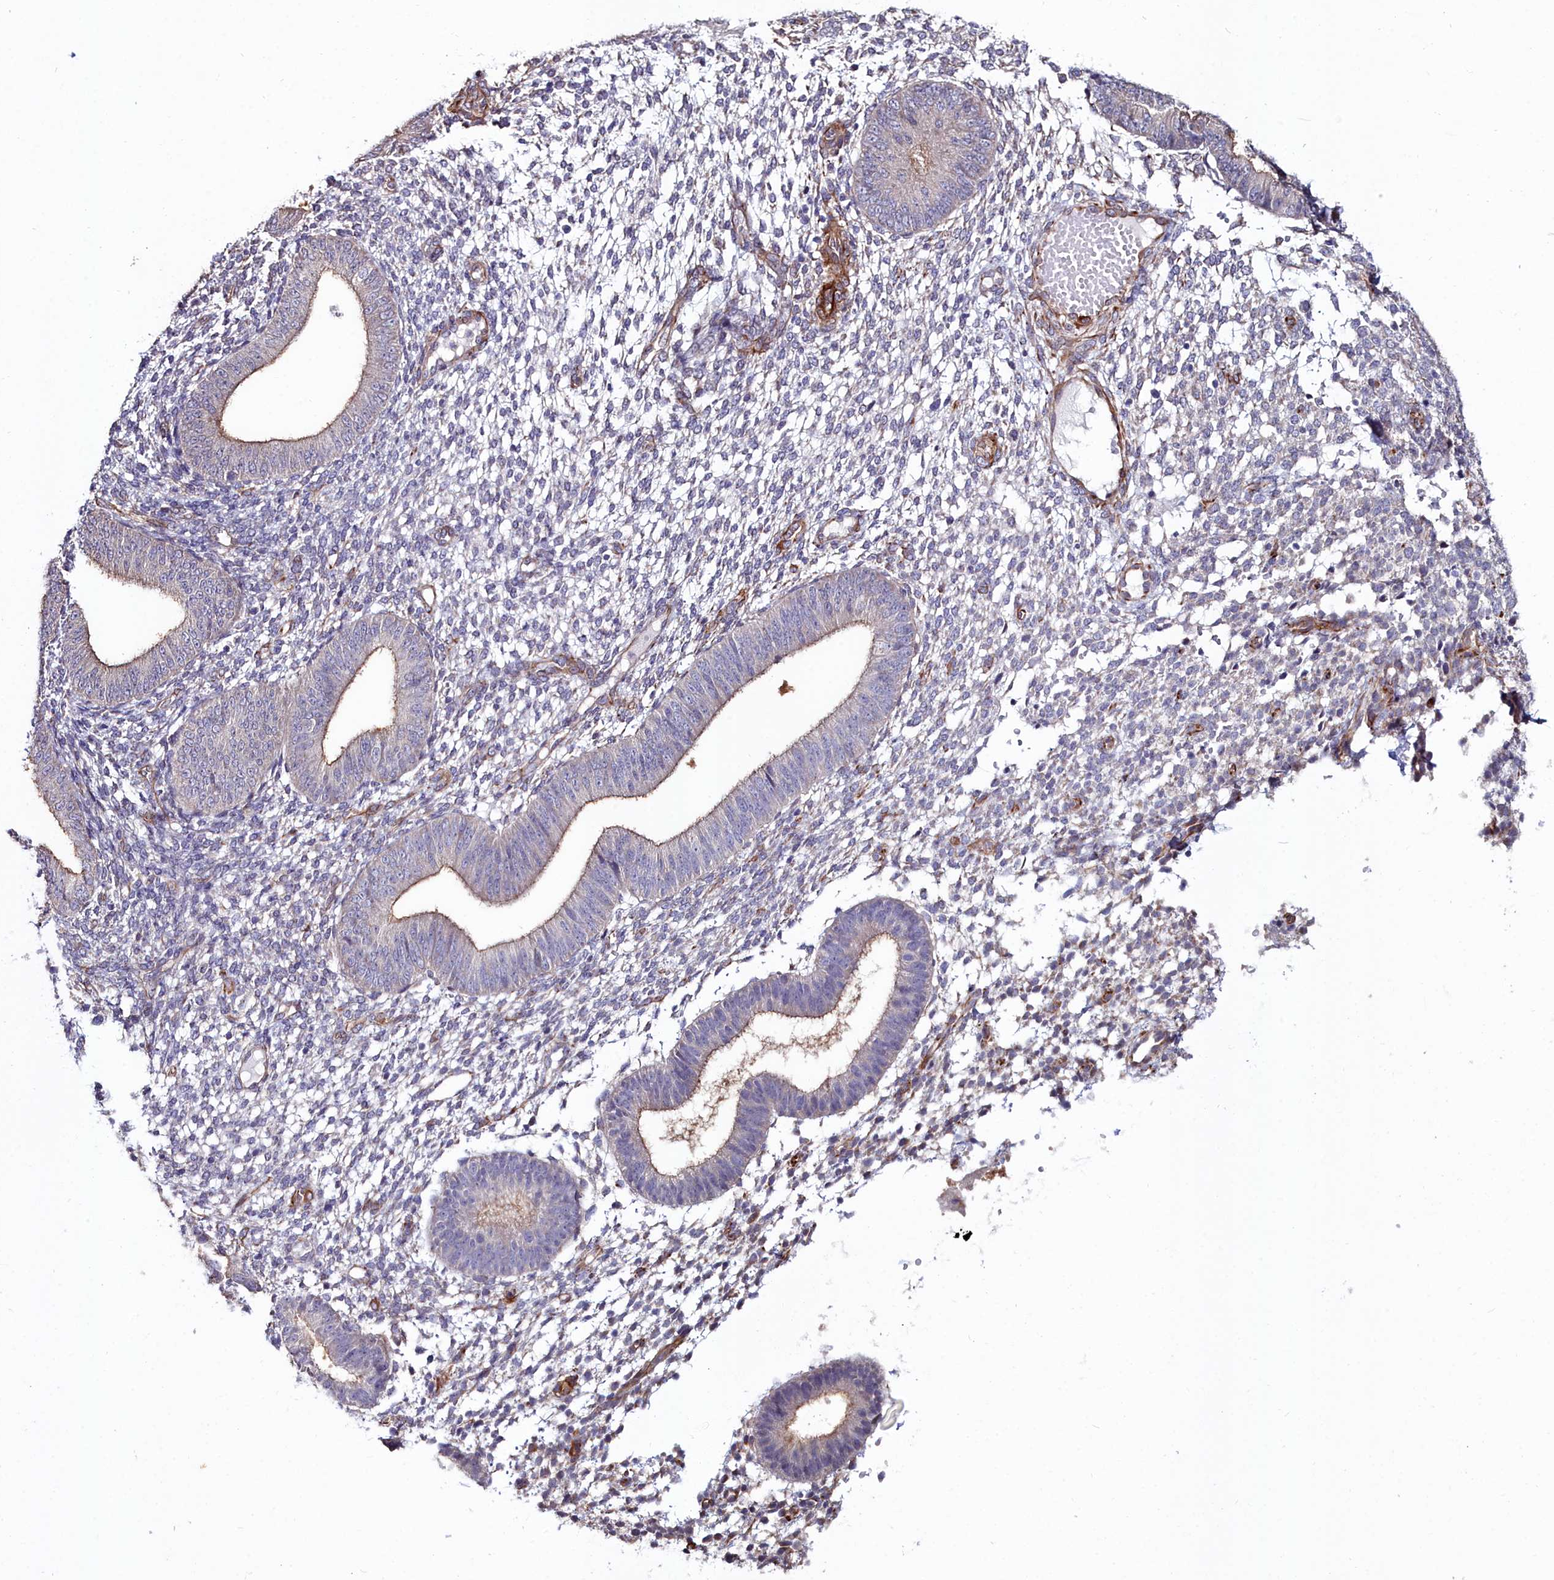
{"staining": {"intensity": "negative", "quantity": "none", "location": "none"}, "tissue": "endometrium", "cell_type": "Cells in endometrial stroma", "image_type": "normal", "snomed": [{"axis": "morphology", "description": "Normal tissue, NOS"}, {"axis": "topography", "description": "Endometrium"}], "caption": "A high-resolution histopathology image shows IHC staining of unremarkable endometrium, which reveals no significant staining in cells in endometrial stroma. The staining was performed using DAB (3,3'-diaminobenzidine) to visualize the protein expression in brown, while the nuclei were stained in blue with hematoxylin (Magnification: 20x).", "gene": "C4orf19", "patient": {"sex": "female", "age": 49}}